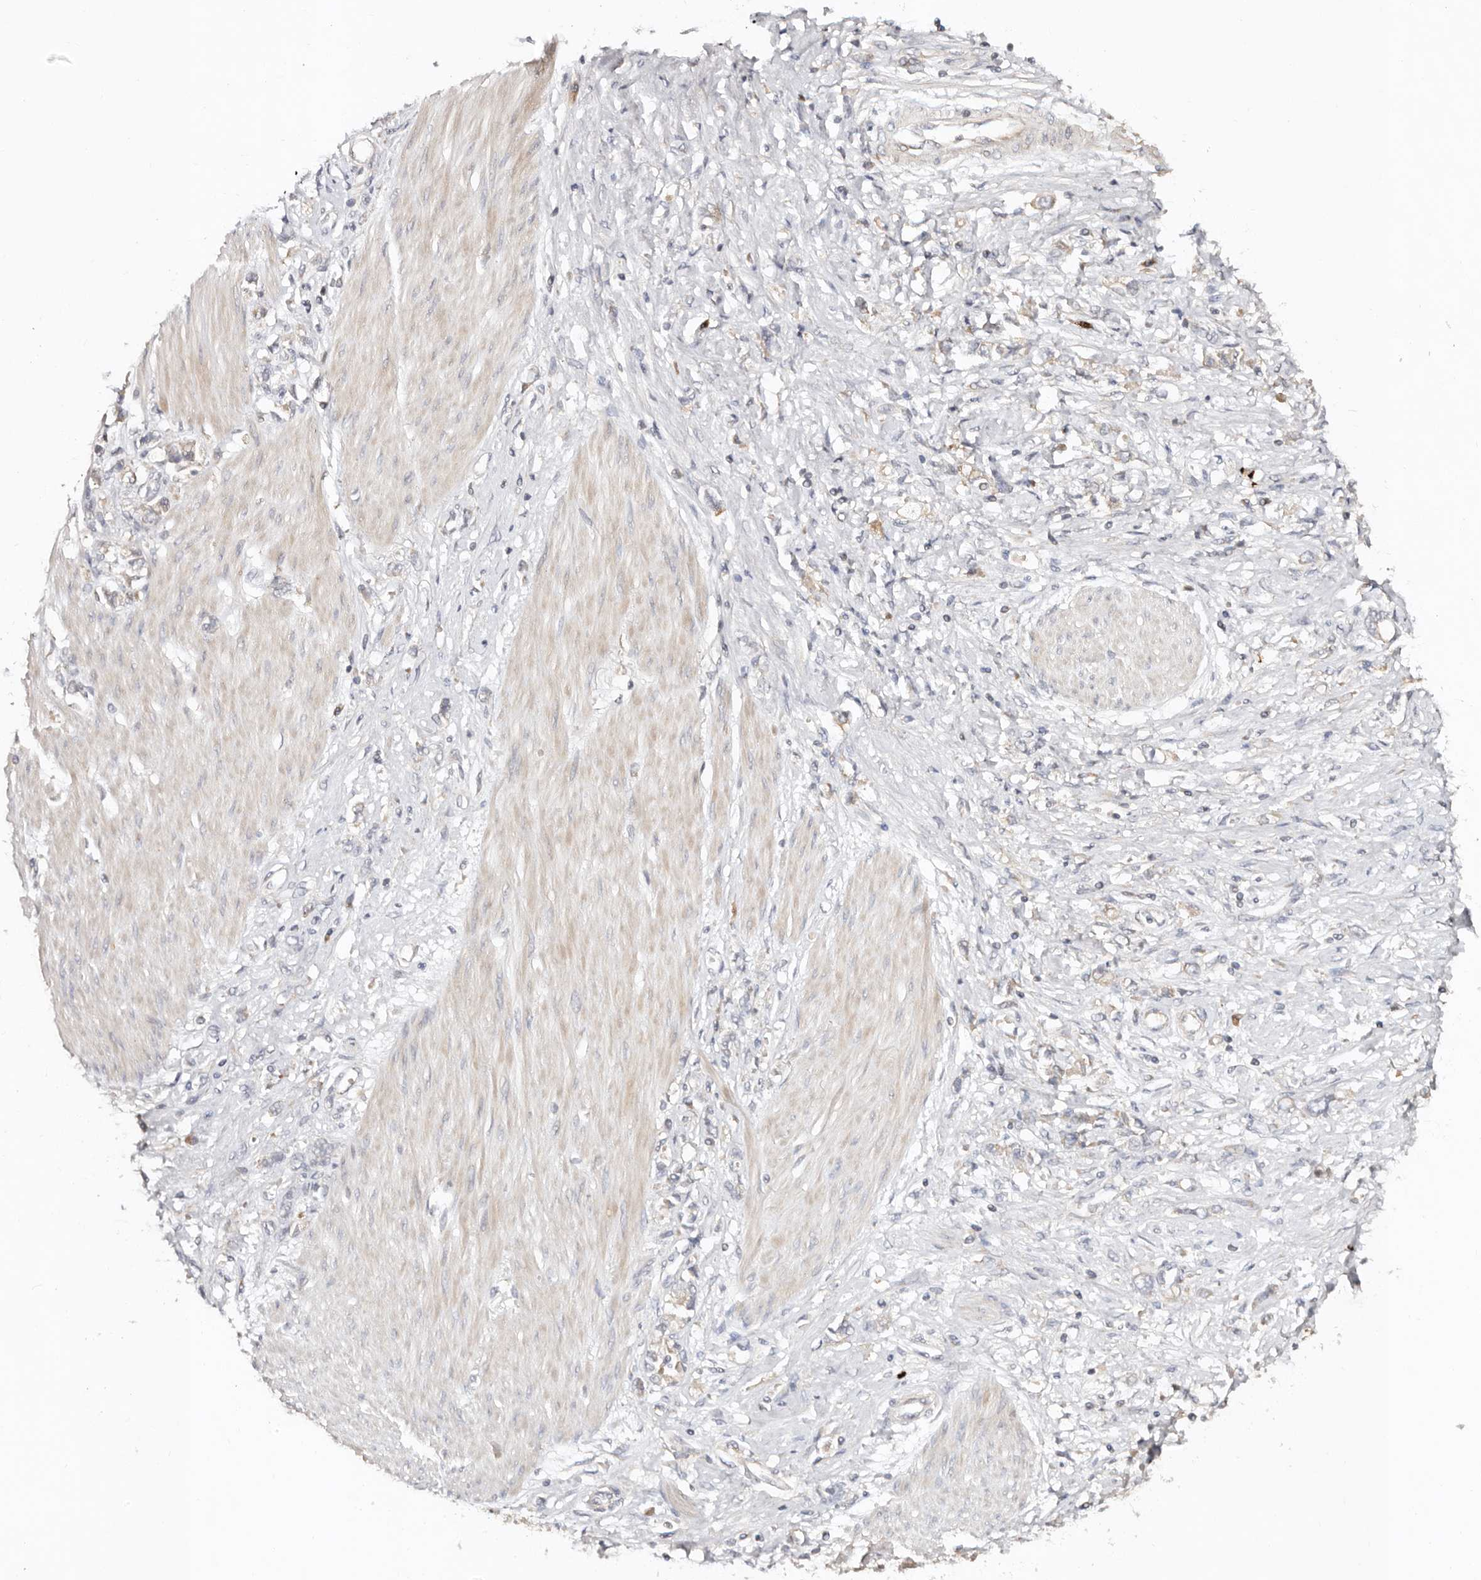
{"staining": {"intensity": "weak", "quantity": "<25%", "location": "cytoplasmic/membranous"}, "tissue": "stomach cancer", "cell_type": "Tumor cells", "image_type": "cancer", "snomed": [{"axis": "morphology", "description": "Adenocarcinoma, NOS"}, {"axis": "topography", "description": "Stomach"}], "caption": "IHC image of stomach cancer (adenocarcinoma) stained for a protein (brown), which demonstrates no staining in tumor cells.", "gene": "DENND11", "patient": {"sex": "female", "age": 76}}